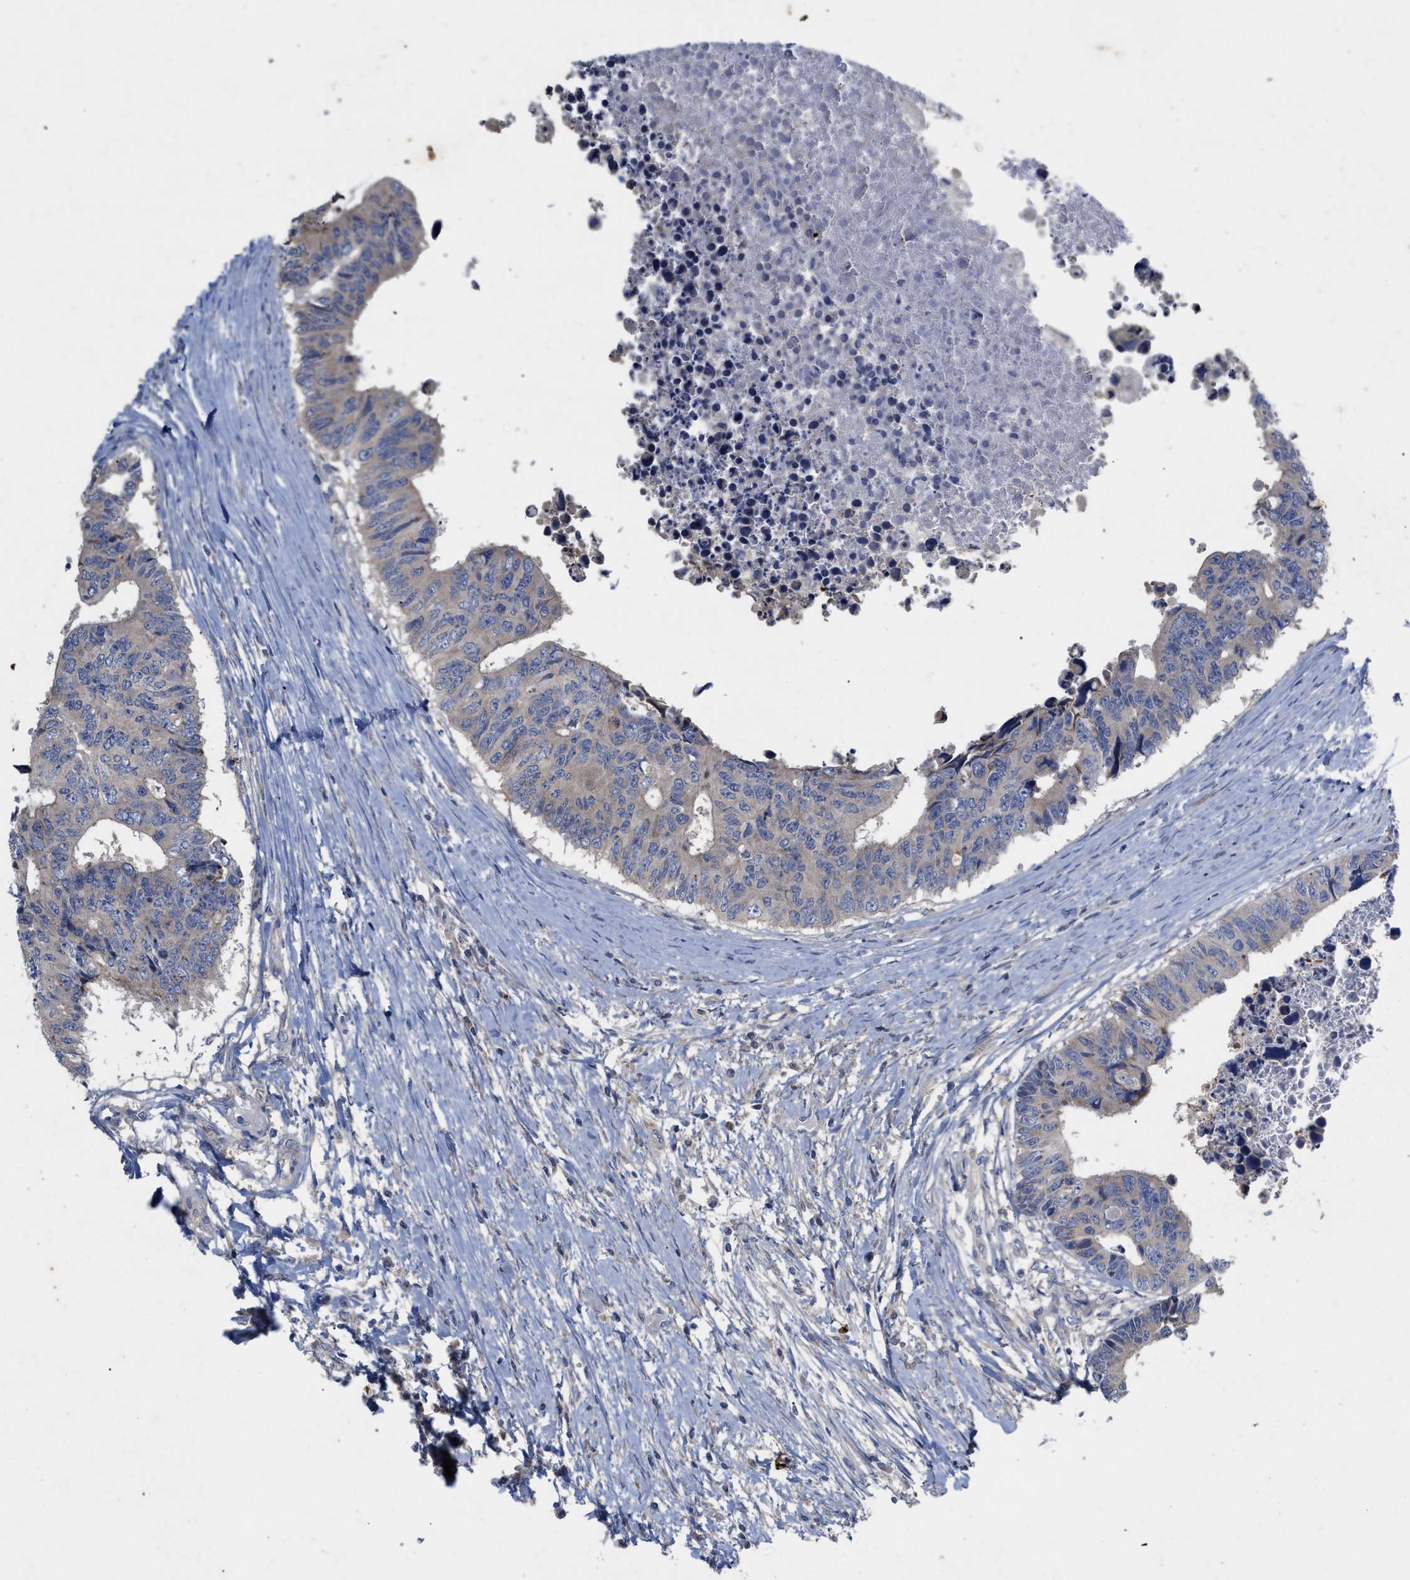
{"staining": {"intensity": "moderate", "quantity": ">75%", "location": "cytoplasmic/membranous"}, "tissue": "colorectal cancer", "cell_type": "Tumor cells", "image_type": "cancer", "snomed": [{"axis": "morphology", "description": "Adenocarcinoma, NOS"}, {"axis": "topography", "description": "Rectum"}], "caption": "Protein expression analysis of colorectal adenocarcinoma displays moderate cytoplasmic/membranous positivity in about >75% of tumor cells.", "gene": "VIP", "patient": {"sex": "male", "age": 84}}